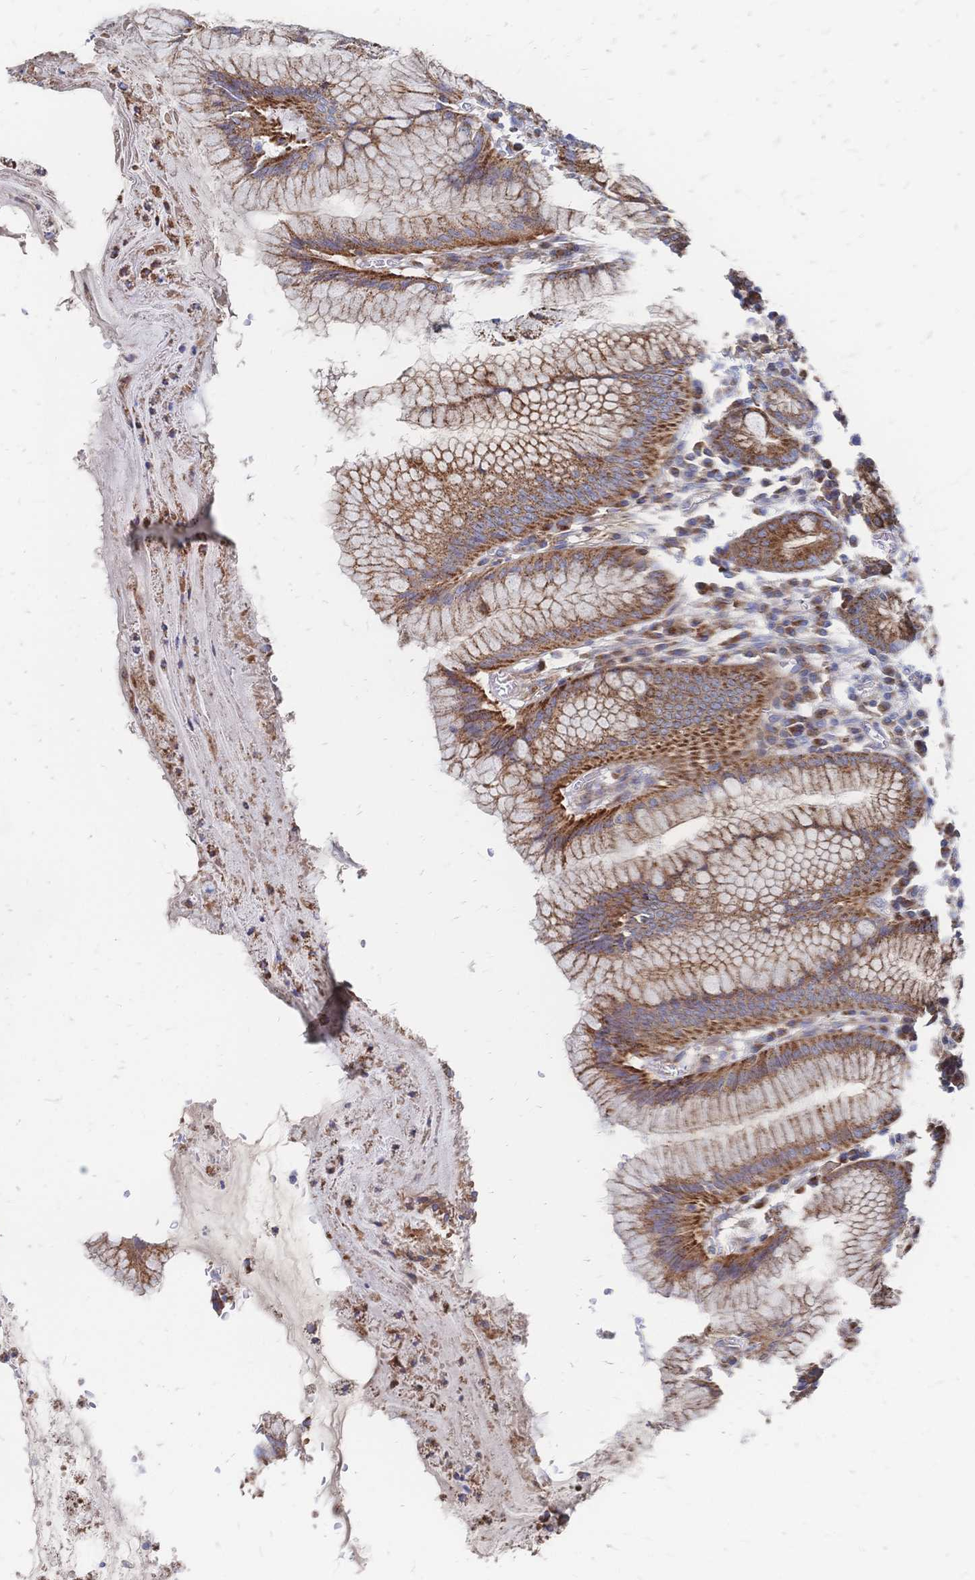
{"staining": {"intensity": "strong", "quantity": ">75%", "location": "cytoplasmic/membranous"}, "tissue": "stomach", "cell_type": "Glandular cells", "image_type": "normal", "snomed": [{"axis": "morphology", "description": "Normal tissue, NOS"}, {"axis": "topography", "description": "Stomach"}], "caption": "Immunohistochemical staining of benign stomach shows >75% levels of strong cytoplasmic/membranous protein expression in approximately >75% of glandular cells.", "gene": "SORBS1", "patient": {"sex": "male", "age": 55}}